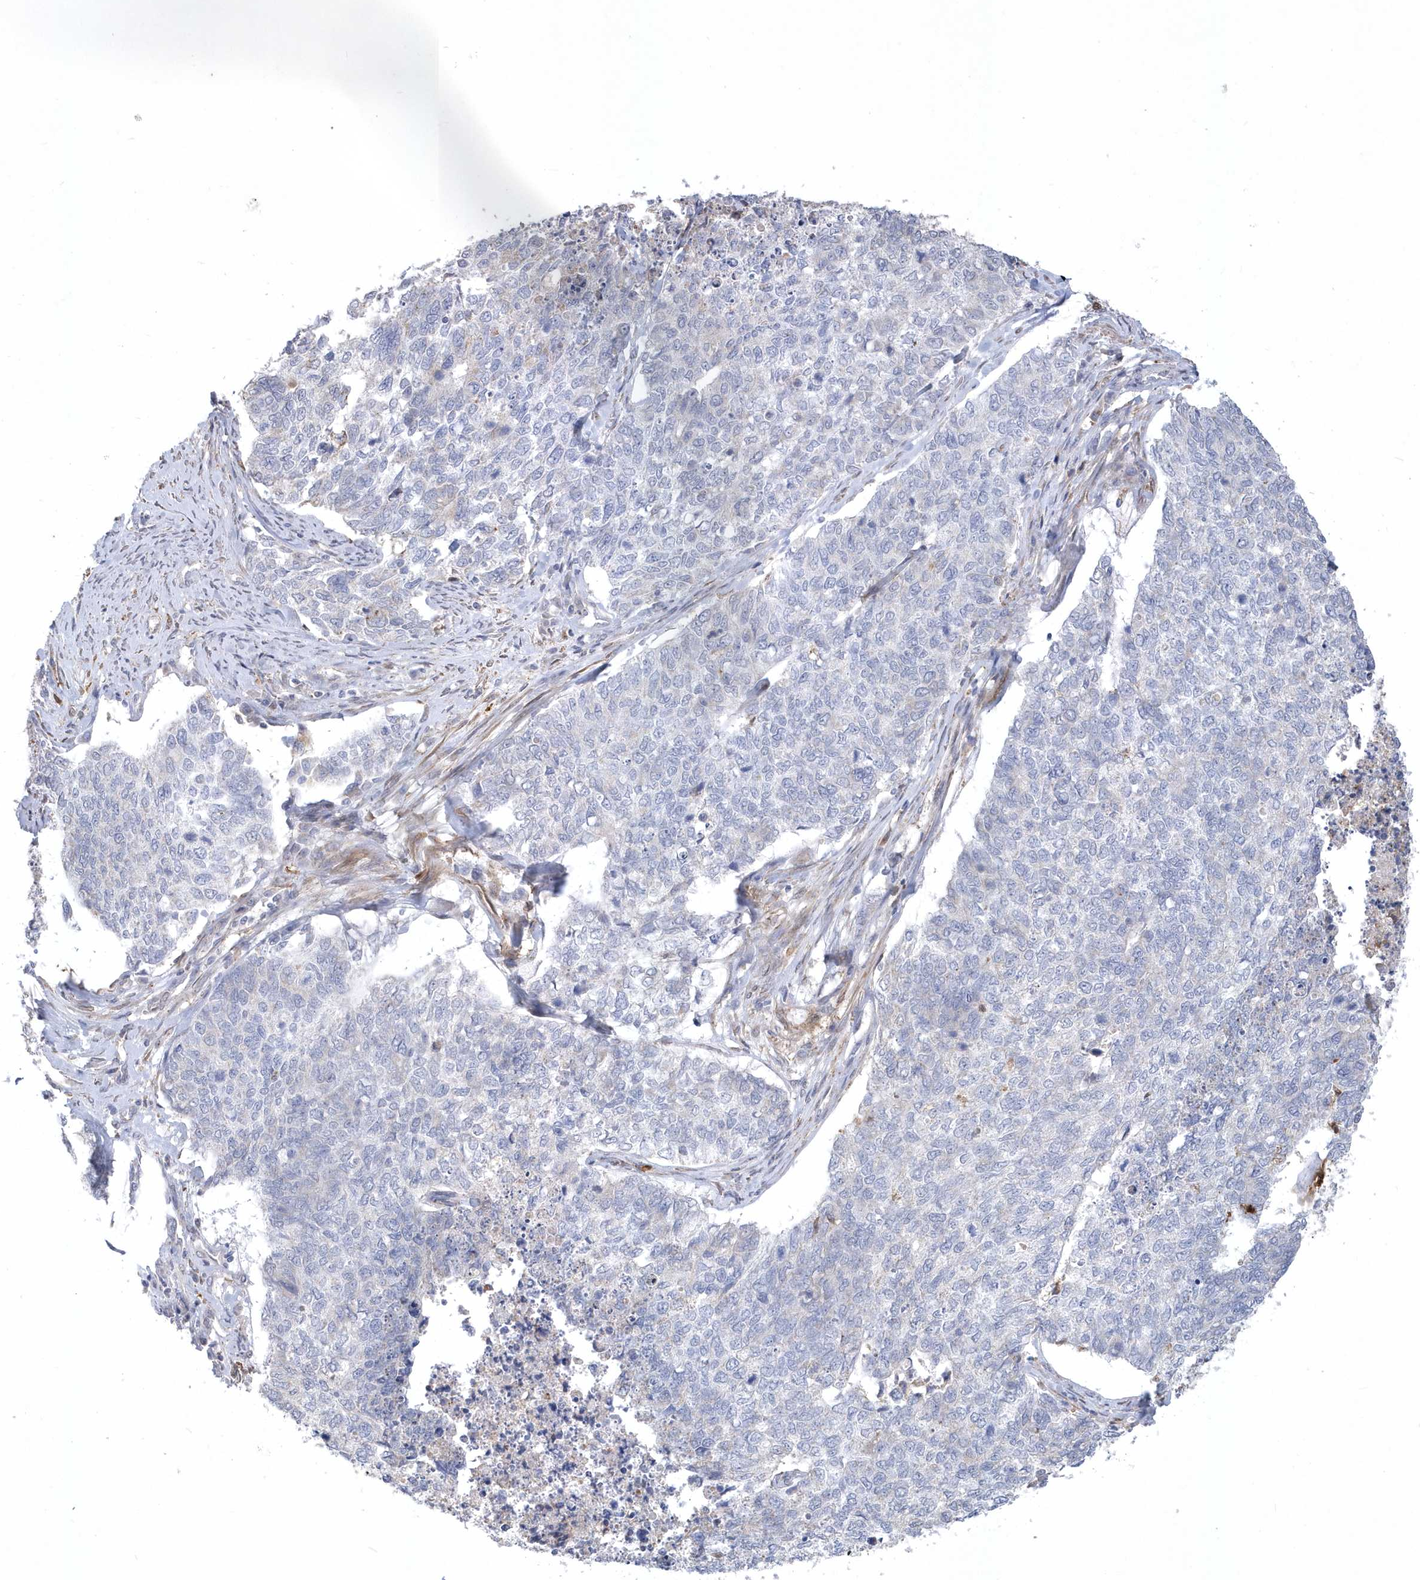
{"staining": {"intensity": "negative", "quantity": "none", "location": "none"}, "tissue": "cervical cancer", "cell_type": "Tumor cells", "image_type": "cancer", "snomed": [{"axis": "morphology", "description": "Squamous cell carcinoma, NOS"}, {"axis": "topography", "description": "Cervix"}], "caption": "Immunohistochemical staining of human cervical squamous cell carcinoma demonstrates no significant staining in tumor cells.", "gene": "TSPEAR", "patient": {"sex": "female", "age": 63}}